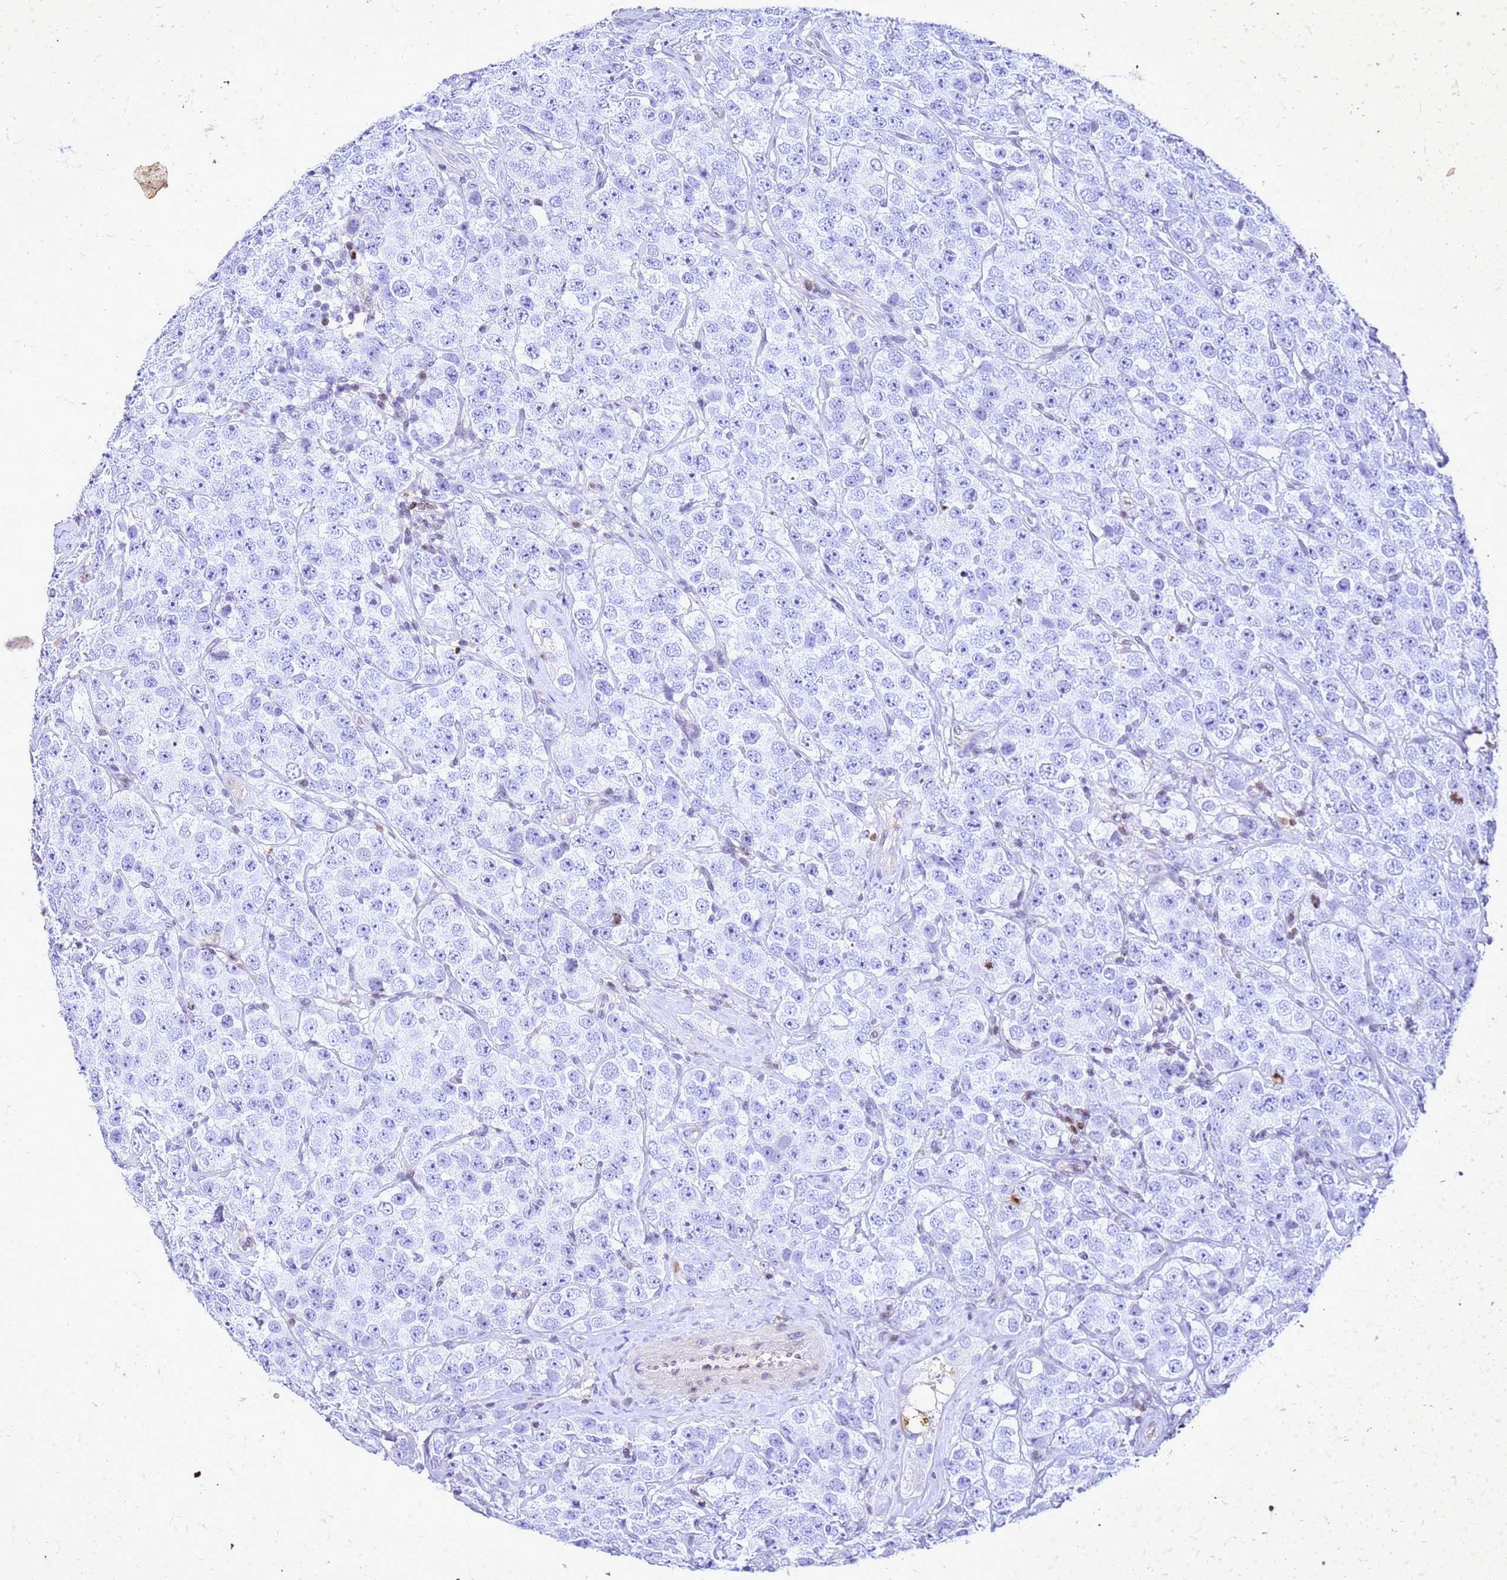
{"staining": {"intensity": "negative", "quantity": "none", "location": "none"}, "tissue": "testis cancer", "cell_type": "Tumor cells", "image_type": "cancer", "snomed": [{"axis": "morphology", "description": "Seminoma, NOS"}, {"axis": "topography", "description": "Testis"}], "caption": "Immunohistochemistry (IHC) of human seminoma (testis) reveals no expression in tumor cells.", "gene": "COPS9", "patient": {"sex": "male", "age": 28}}